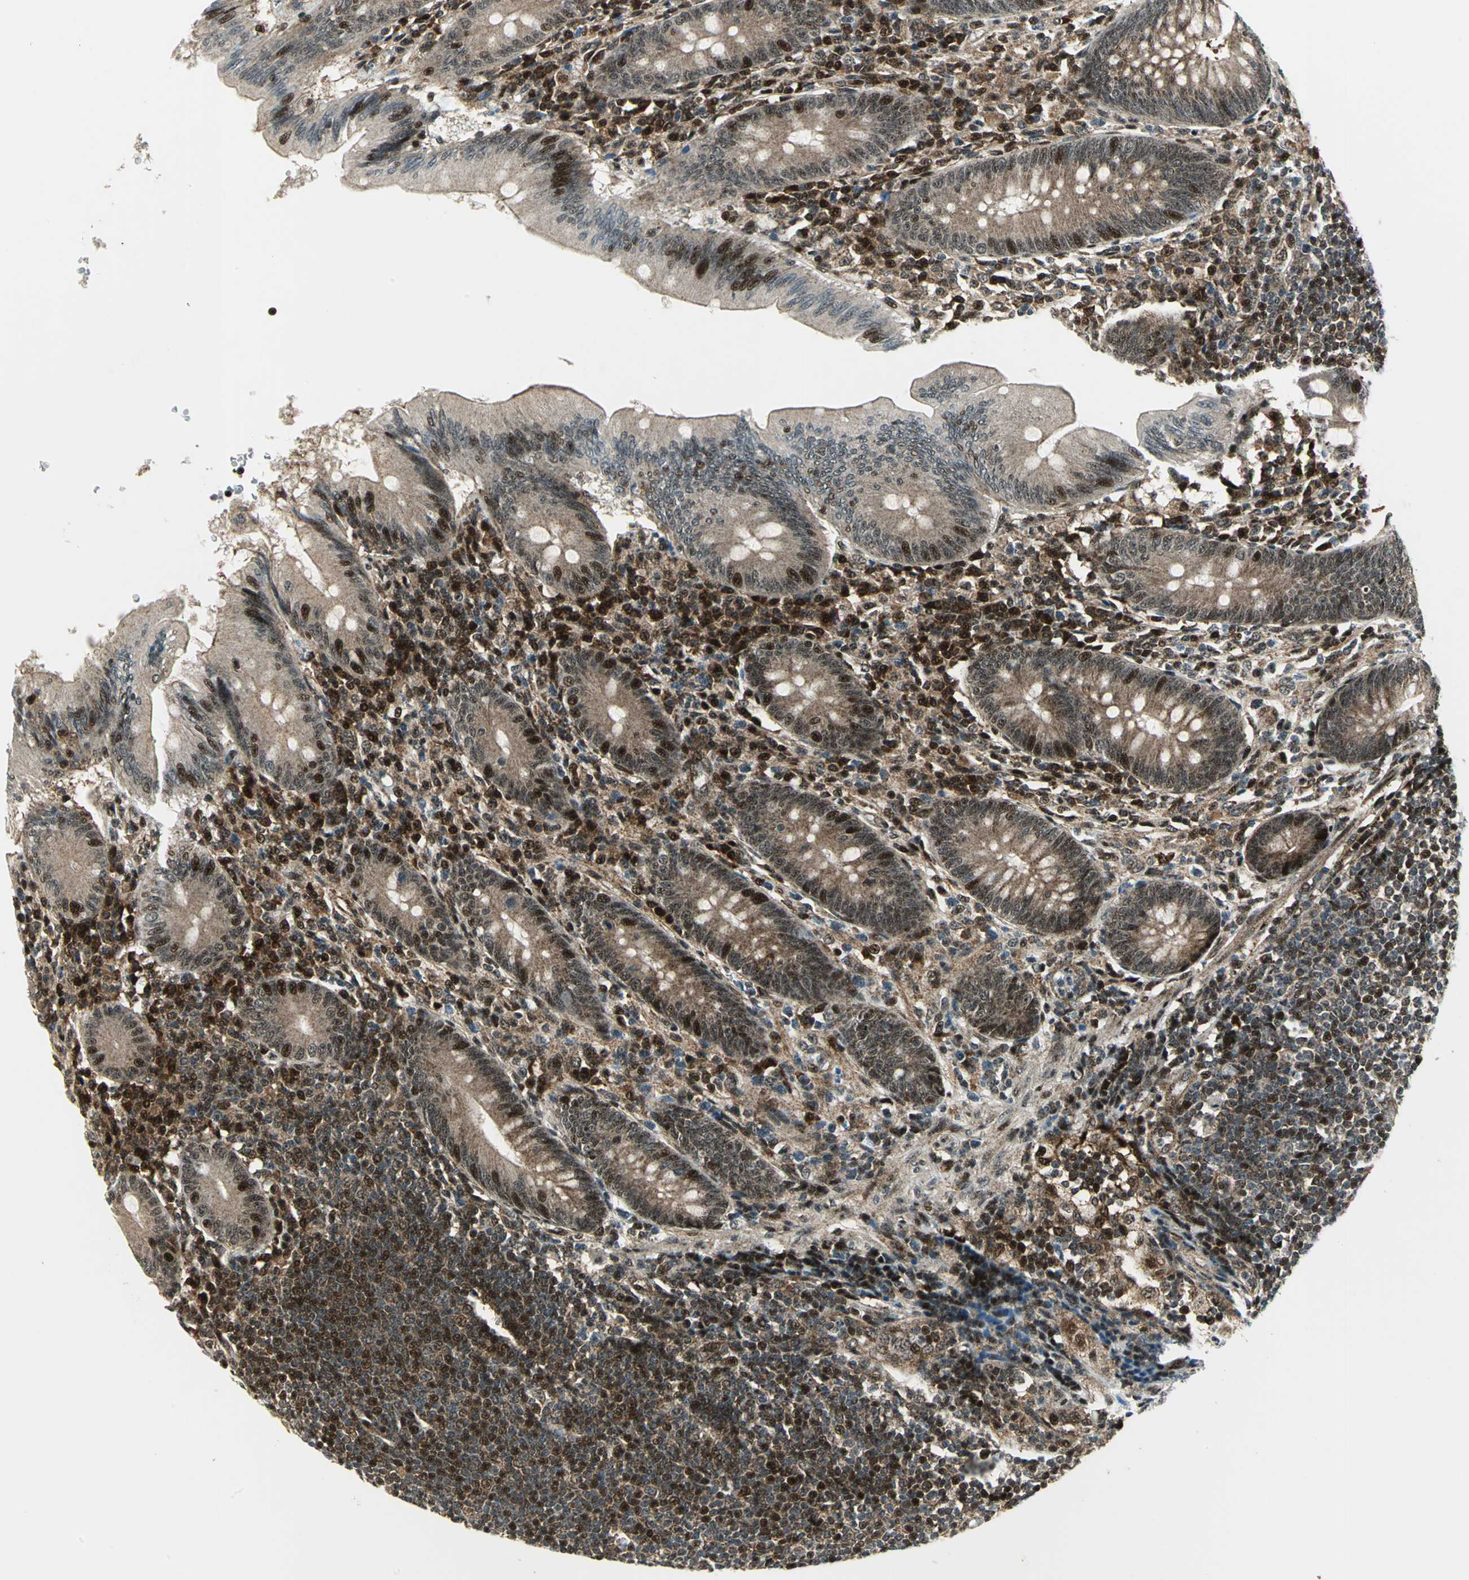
{"staining": {"intensity": "strong", "quantity": ">75%", "location": "cytoplasmic/membranous,nuclear"}, "tissue": "appendix", "cell_type": "Glandular cells", "image_type": "normal", "snomed": [{"axis": "morphology", "description": "Normal tissue, NOS"}, {"axis": "morphology", "description": "Inflammation, NOS"}, {"axis": "topography", "description": "Appendix"}], "caption": "Normal appendix demonstrates strong cytoplasmic/membranous,nuclear staining in approximately >75% of glandular cells.", "gene": "COPS5", "patient": {"sex": "male", "age": 46}}